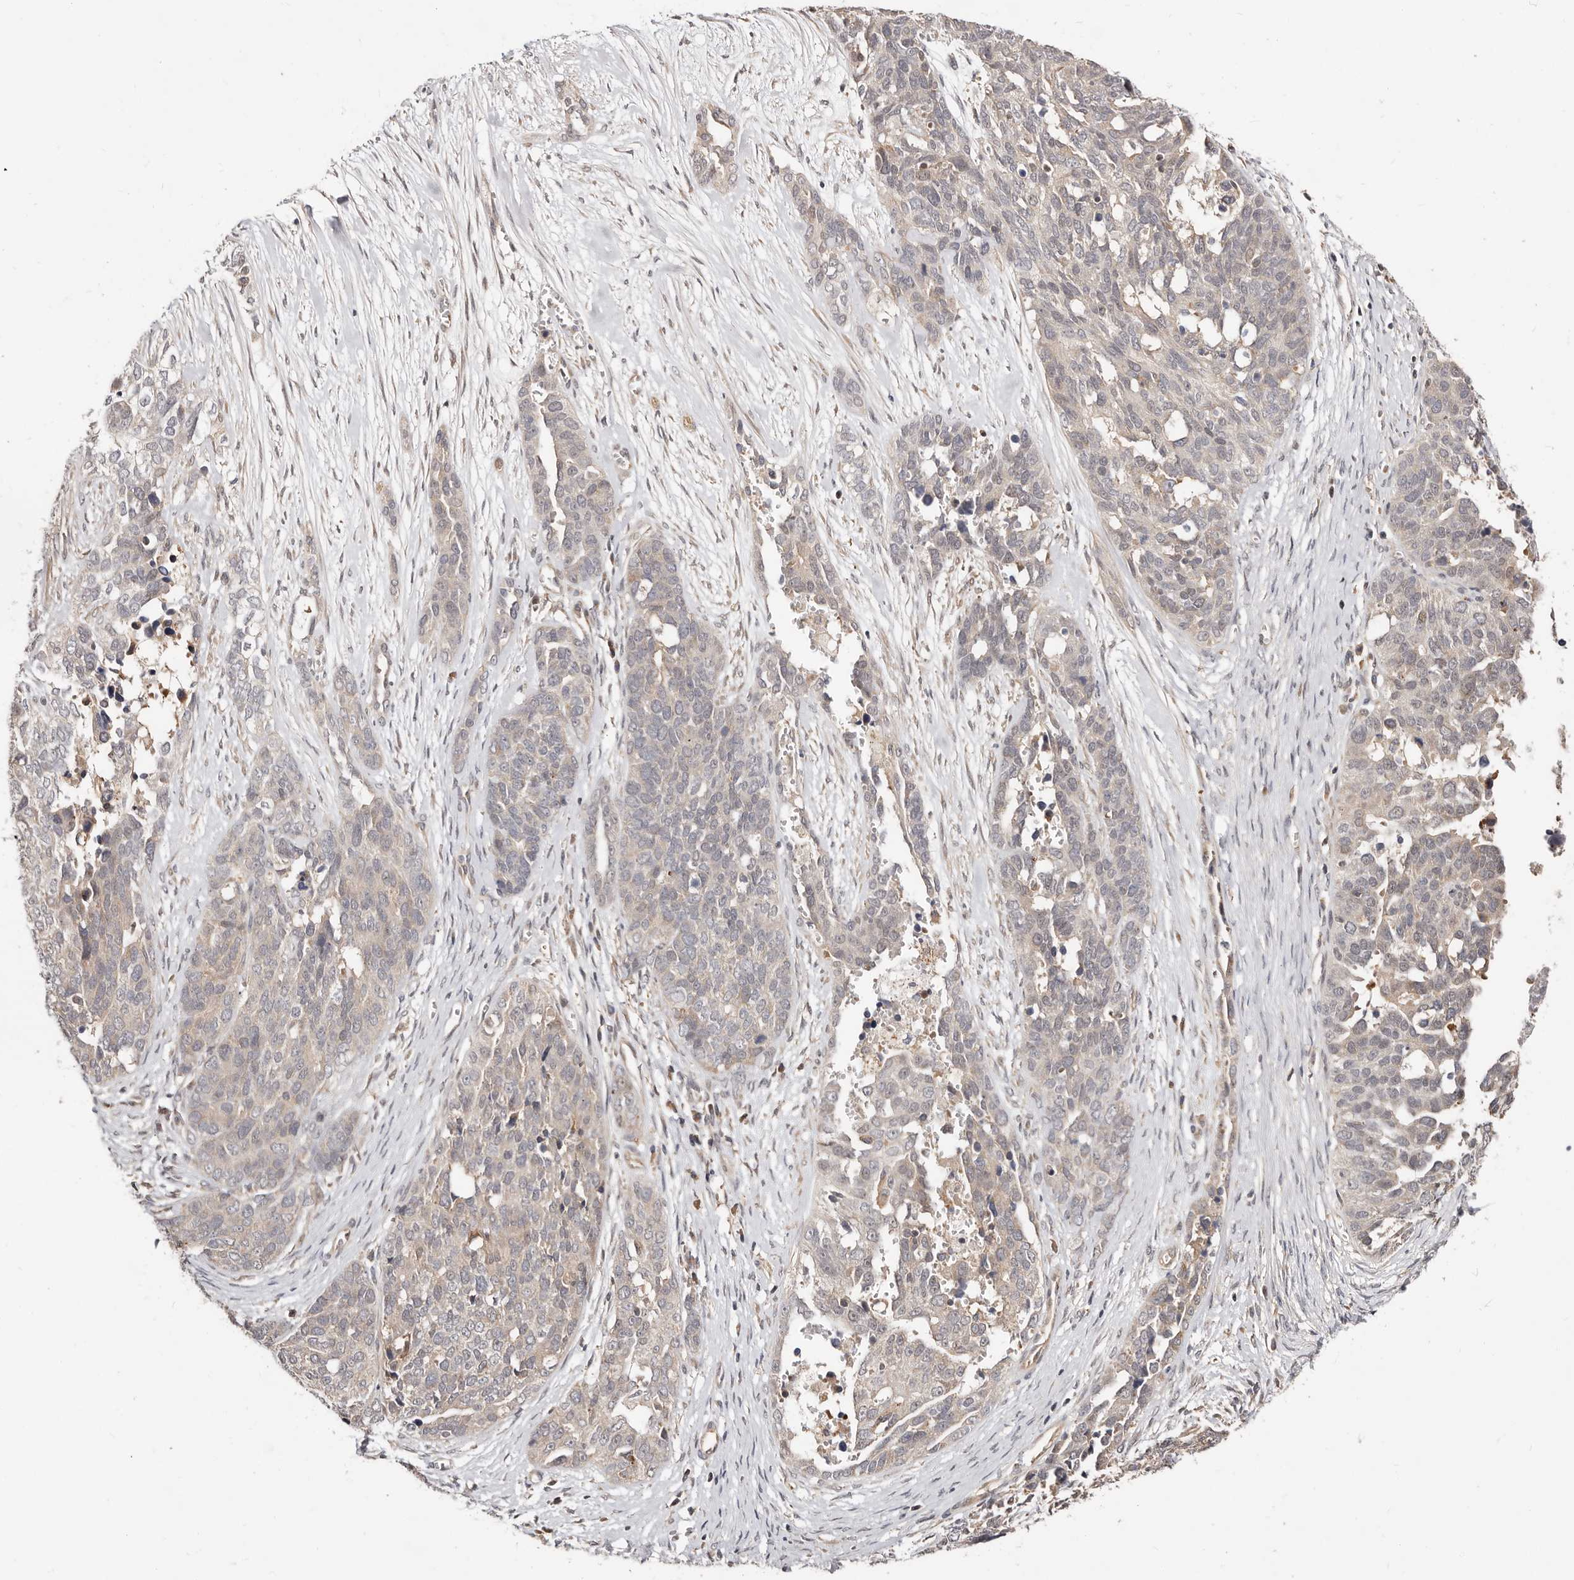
{"staining": {"intensity": "weak", "quantity": "<25%", "location": "cytoplasmic/membranous"}, "tissue": "ovarian cancer", "cell_type": "Tumor cells", "image_type": "cancer", "snomed": [{"axis": "morphology", "description": "Cystadenocarcinoma, serous, NOS"}, {"axis": "topography", "description": "Ovary"}], "caption": "Immunohistochemistry histopathology image of ovarian cancer (serous cystadenocarcinoma) stained for a protein (brown), which demonstrates no staining in tumor cells. (DAB IHC visualized using brightfield microscopy, high magnification).", "gene": "USP33", "patient": {"sex": "female", "age": 44}}